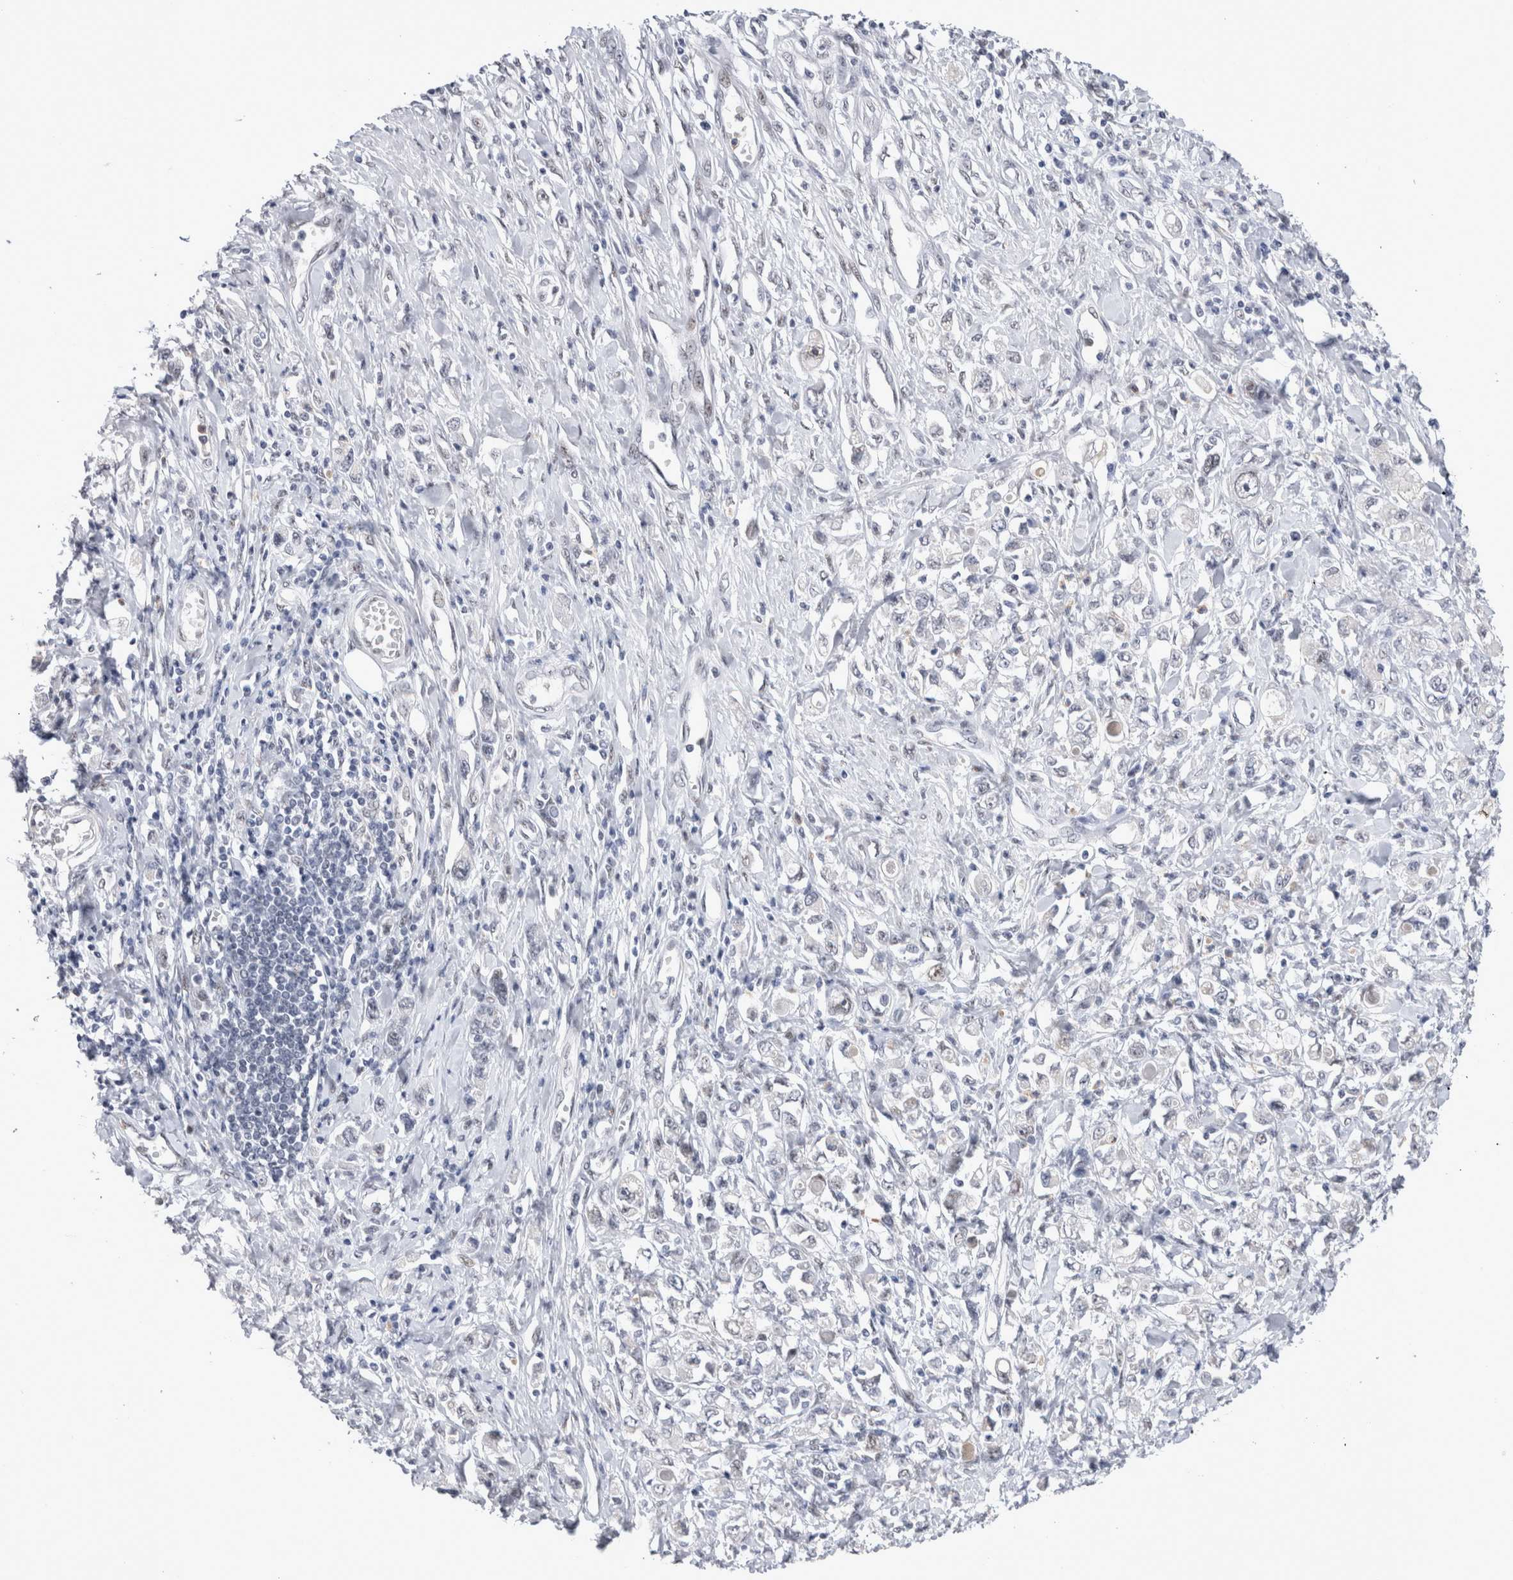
{"staining": {"intensity": "negative", "quantity": "none", "location": "none"}, "tissue": "stomach cancer", "cell_type": "Tumor cells", "image_type": "cancer", "snomed": [{"axis": "morphology", "description": "Adenocarcinoma, NOS"}, {"axis": "topography", "description": "Stomach"}], "caption": "Protein analysis of stomach cancer (adenocarcinoma) exhibits no significant staining in tumor cells.", "gene": "RBM6", "patient": {"sex": "female", "age": 76}}